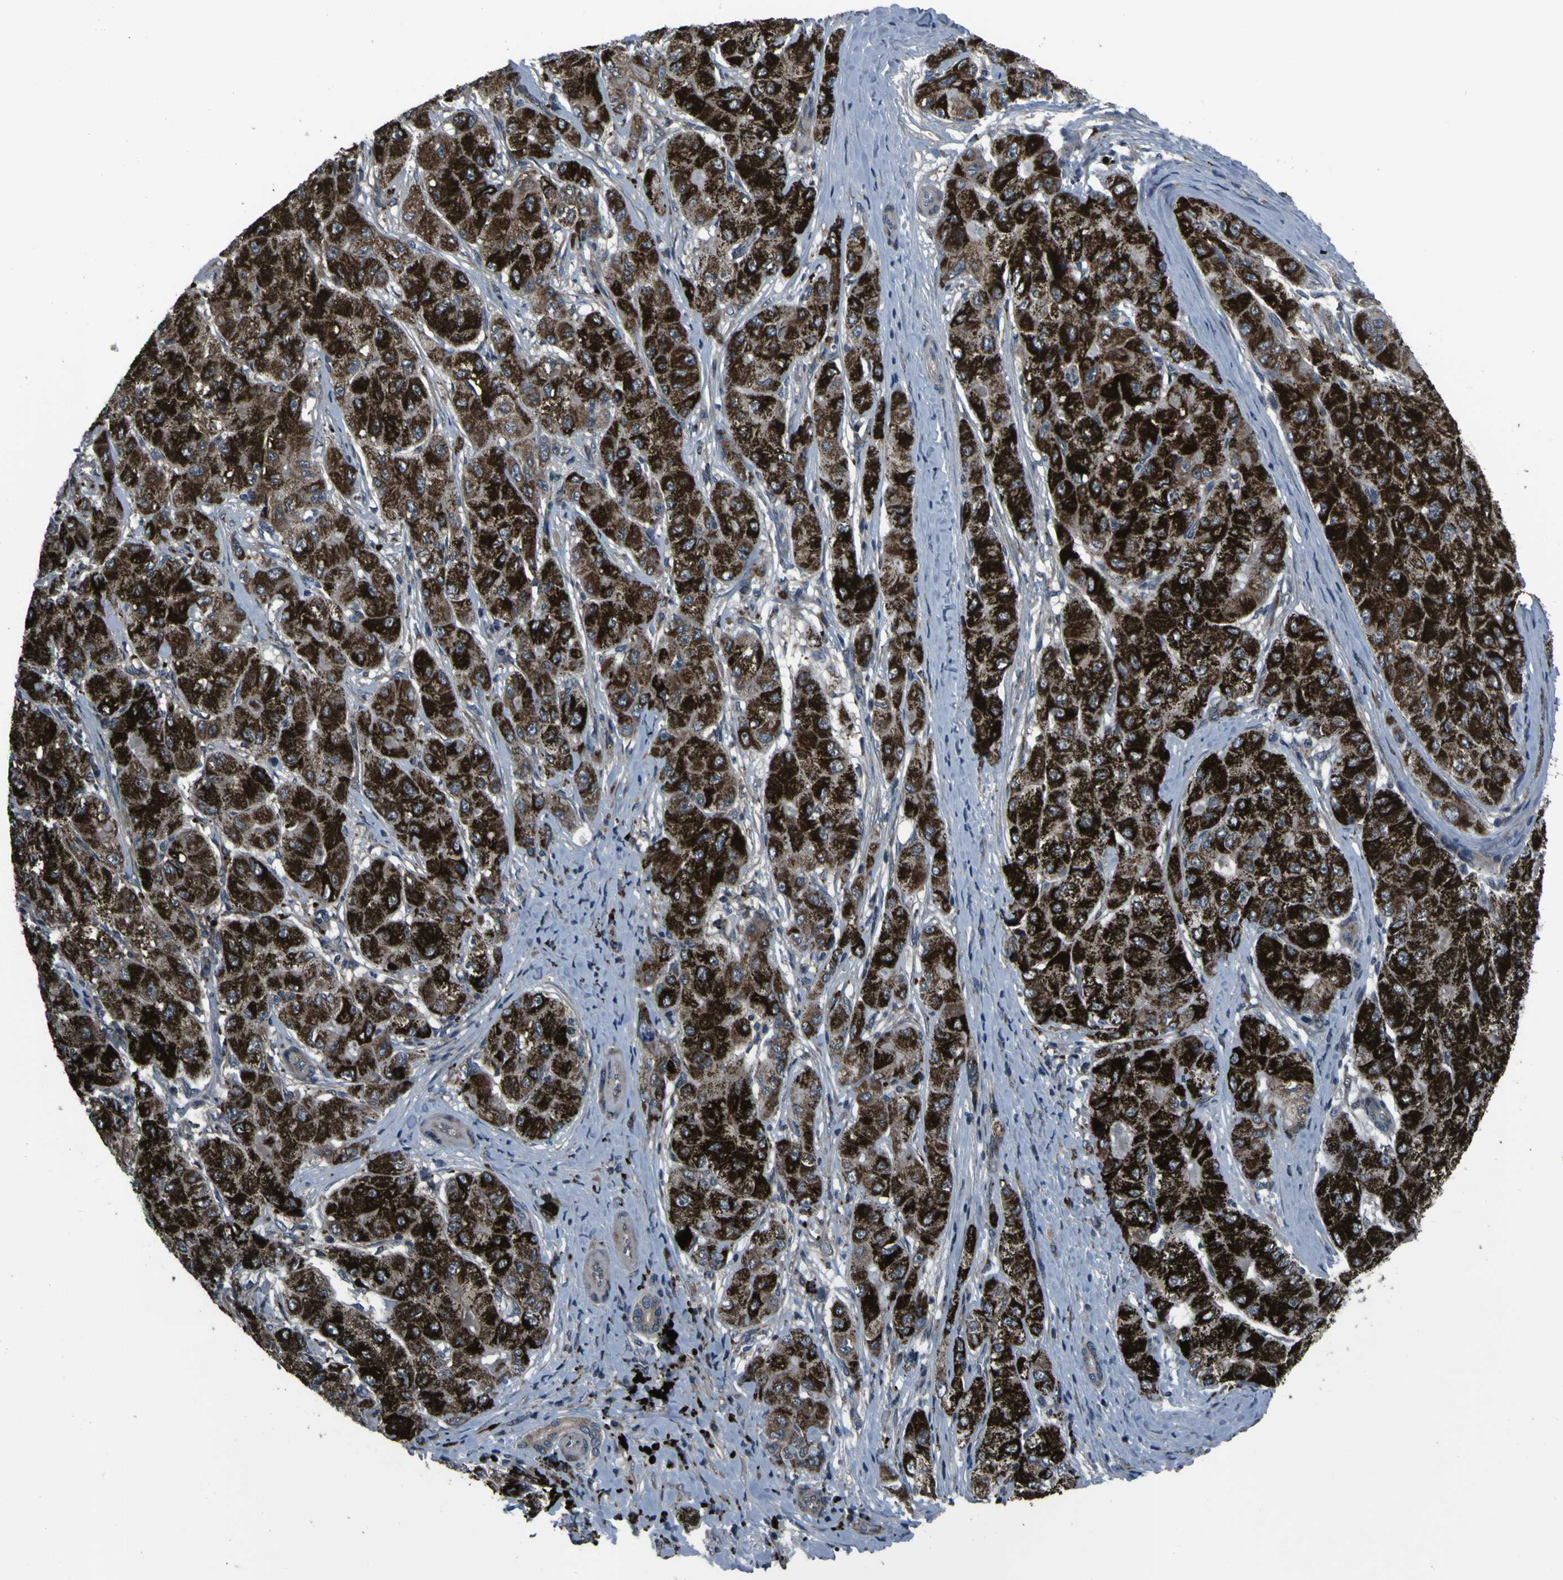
{"staining": {"intensity": "strong", "quantity": ">75%", "location": "cytoplasmic/membranous"}, "tissue": "liver cancer", "cell_type": "Tumor cells", "image_type": "cancer", "snomed": [{"axis": "morphology", "description": "Carcinoma, Hepatocellular, NOS"}, {"axis": "topography", "description": "Liver"}], "caption": "Tumor cells demonstrate strong cytoplasmic/membranous staining in approximately >75% of cells in liver cancer (hepatocellular carcinoma).", "gene": "OSTM1", "patient": {"sex": "male", "age": 80}}